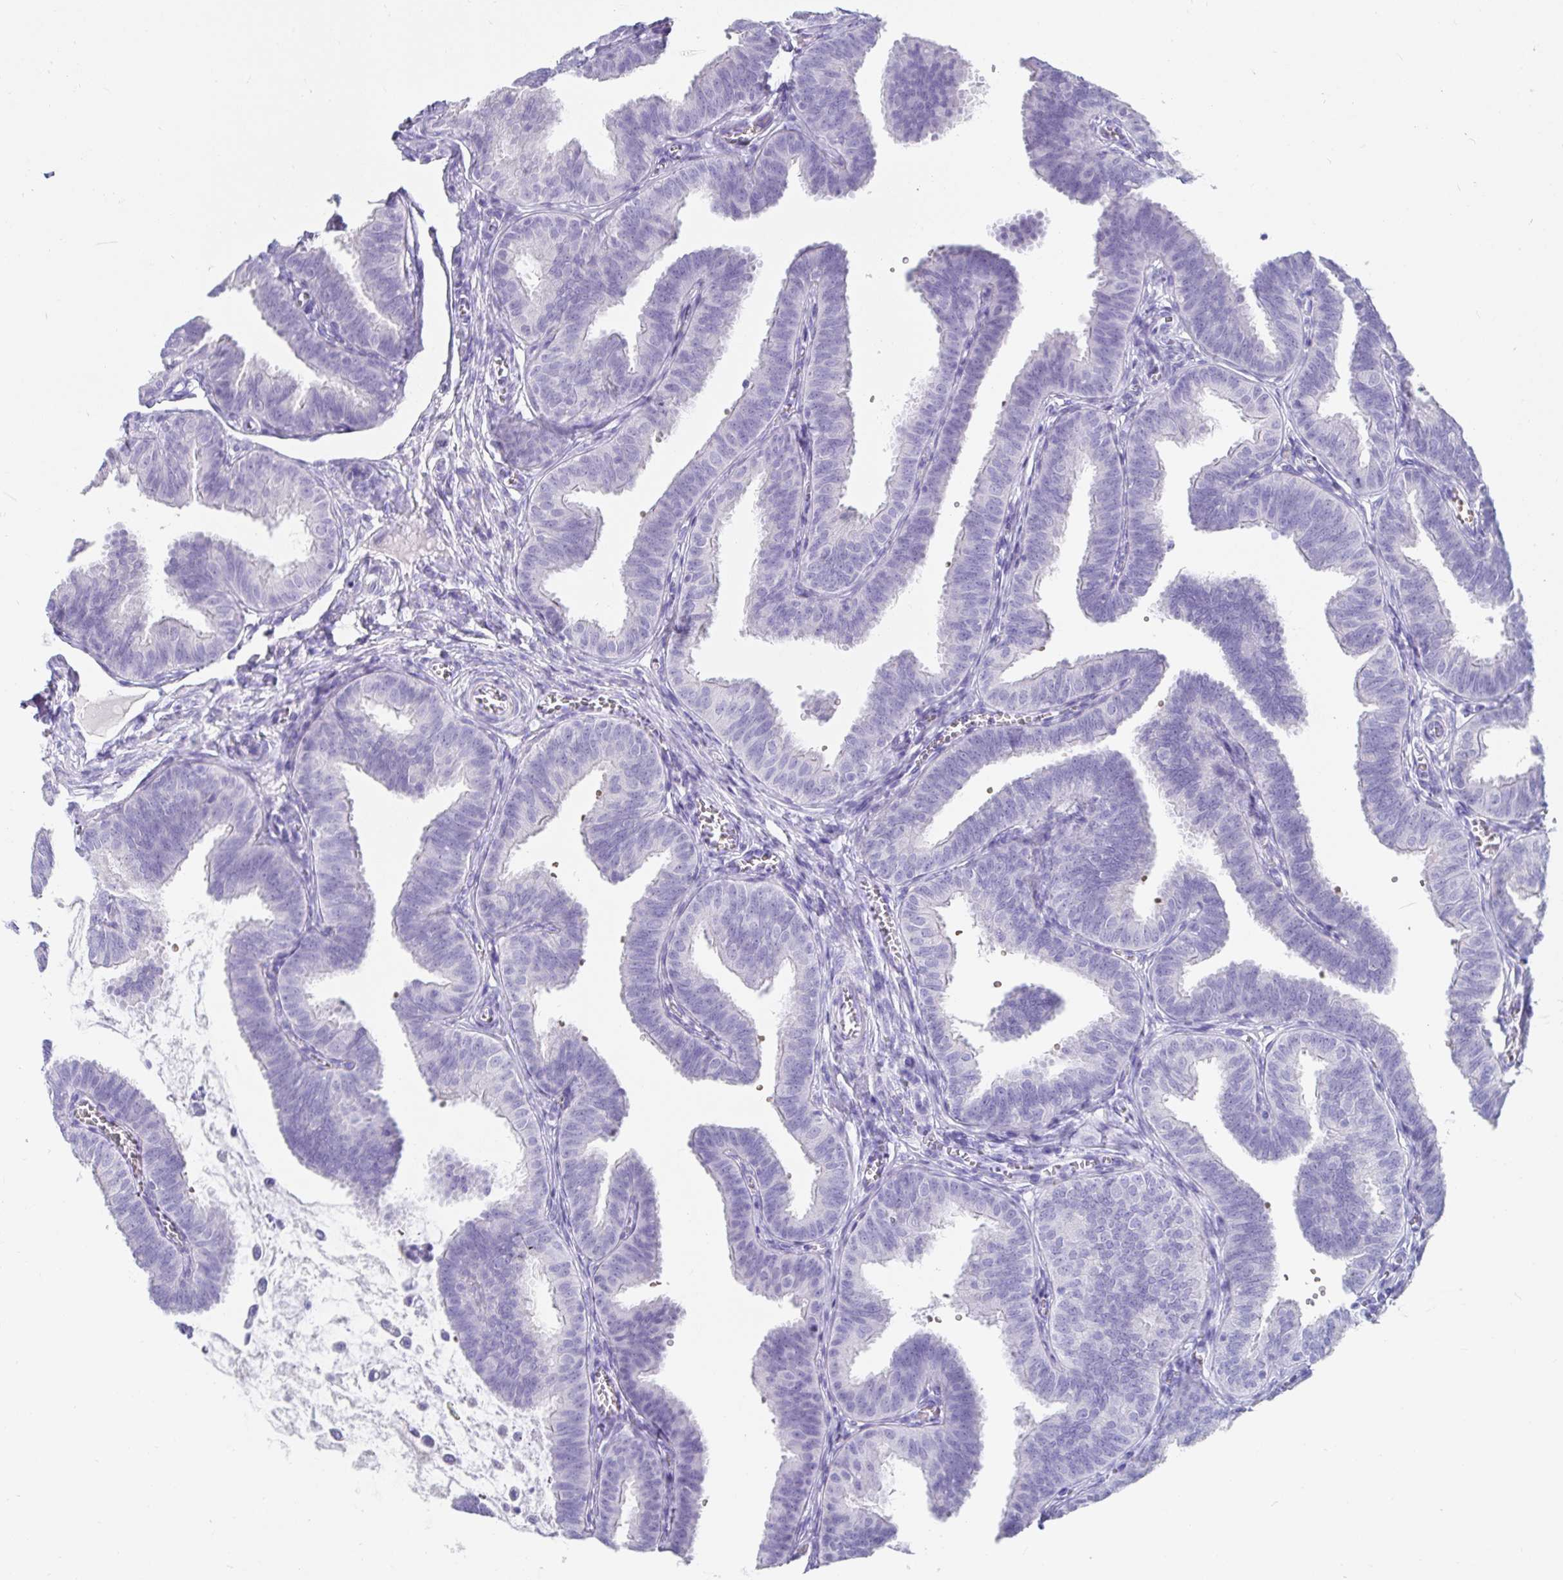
{"staining": {"intensity": "negative", "quantity": "none", "location": "none"}, "tissue": "fallopian tube", "cell_type": "Glandular cells", "image_type": "normal", "snomed": [{"axis": "morphology", "description": "Normal tissue, NOS"}, {"axis": "topography", "description": "Fallopian tube"}], "caption": "Photomicrograph shows no significant protein positivity in glandular cells of unremarkable fallopian tube. (IHC, brightfield microscopy, high magnification).", "gene": "ZPBP2", "patient": {"sex": "female", "age": 25}}